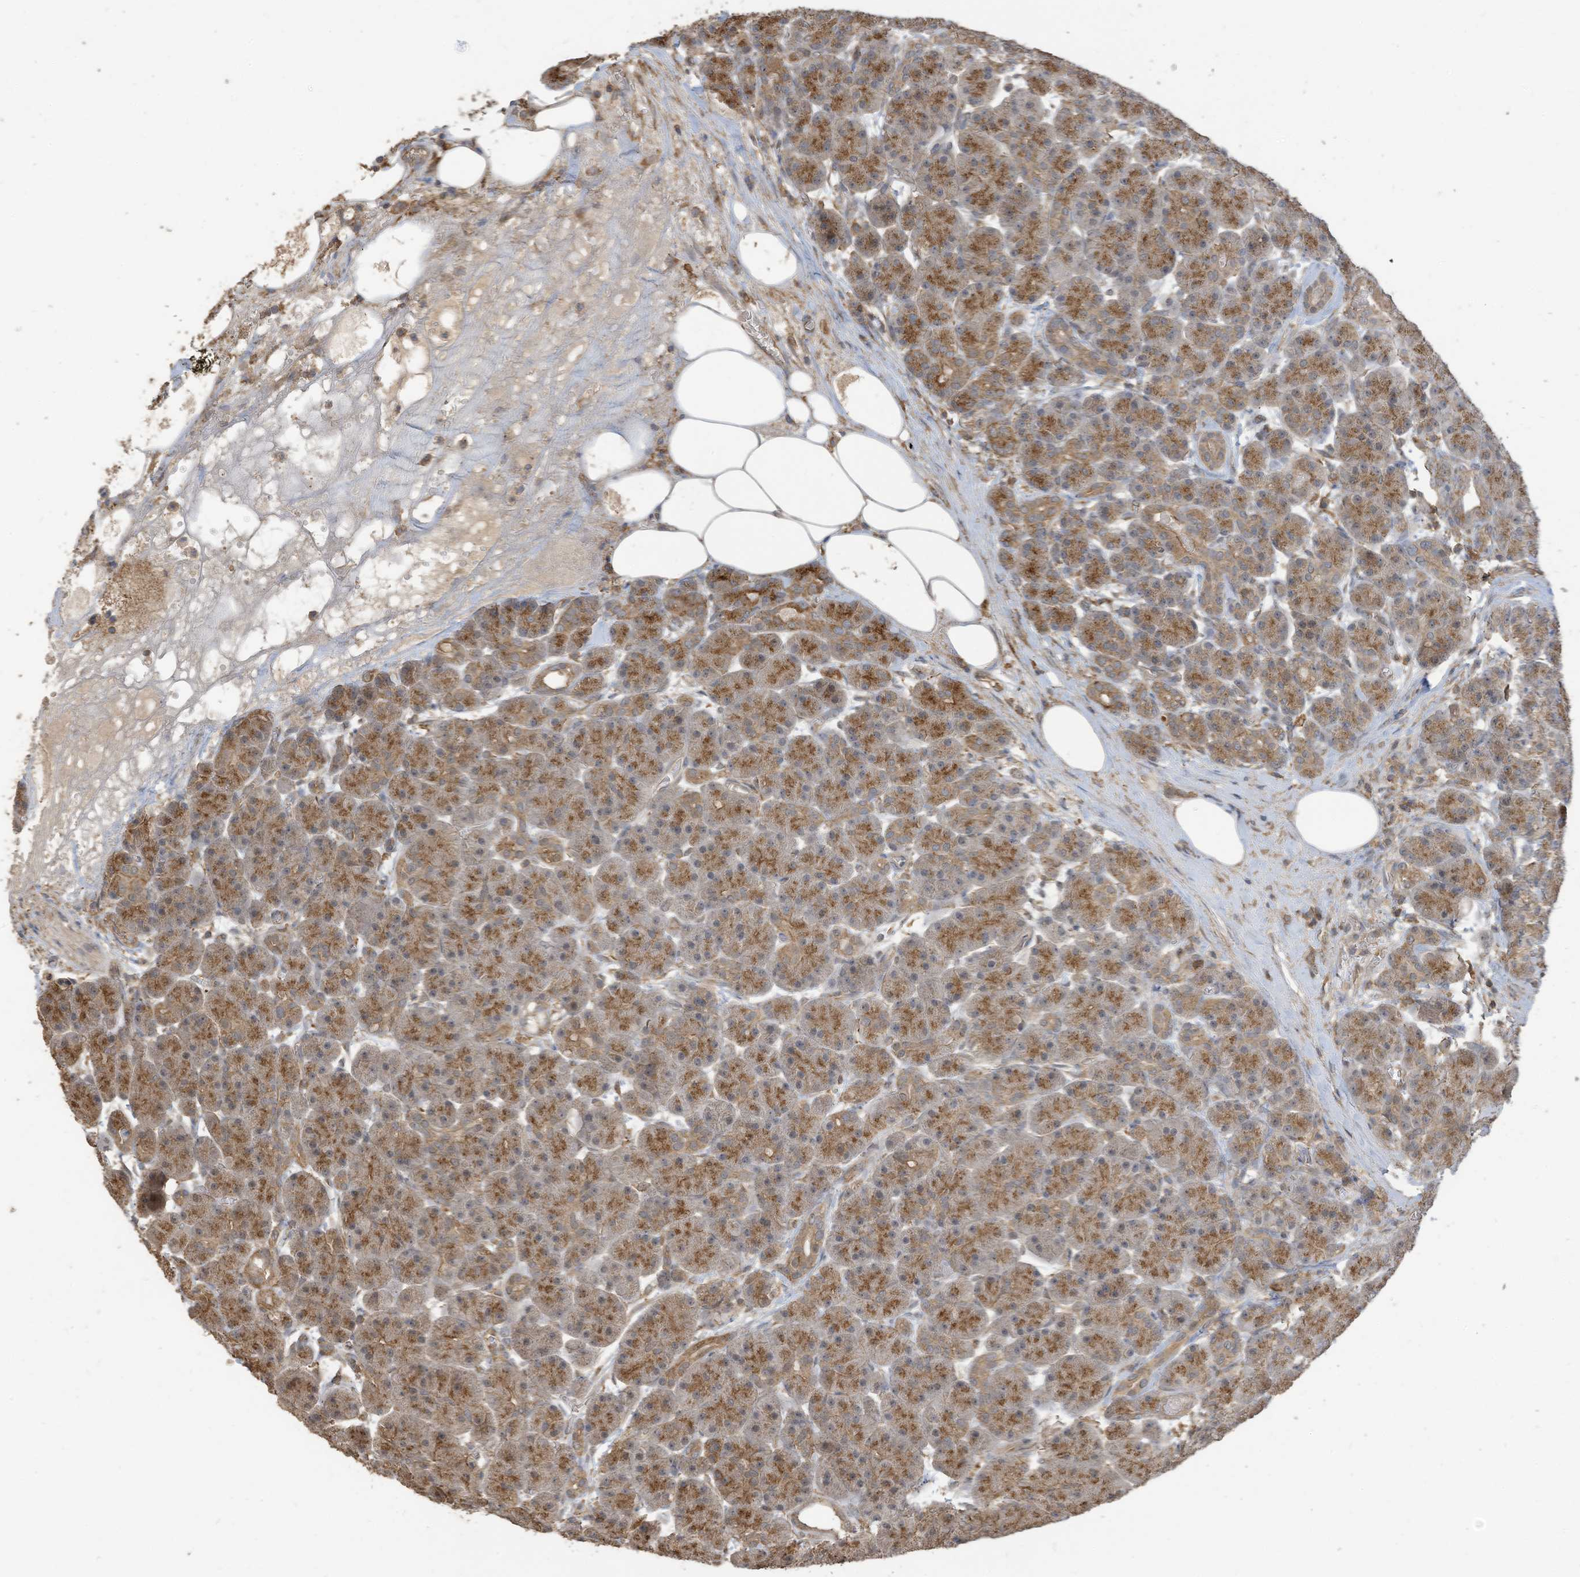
{"staining": {"intensity": "moderate", "quantity": ">75%", "location": "cytoplasmic/membranous"}, "tissue": "pancreas", "cell_type": "Exocrine glandular cells", "image_type": "normal", "snomed": [{"axis": "morphology", "description": "Normal tissue, NOS"}, {"axis": "topography", "description": "Pancreas"}], "caption": "Approximately >75% of exocrine glandular cells in benign pancreas display moderate cytoplasmic/membranous protein staining as visualized by brown immunohistochemical staining.", "gene": "COX10", "patient": {"sex": "male", "age": 63}}